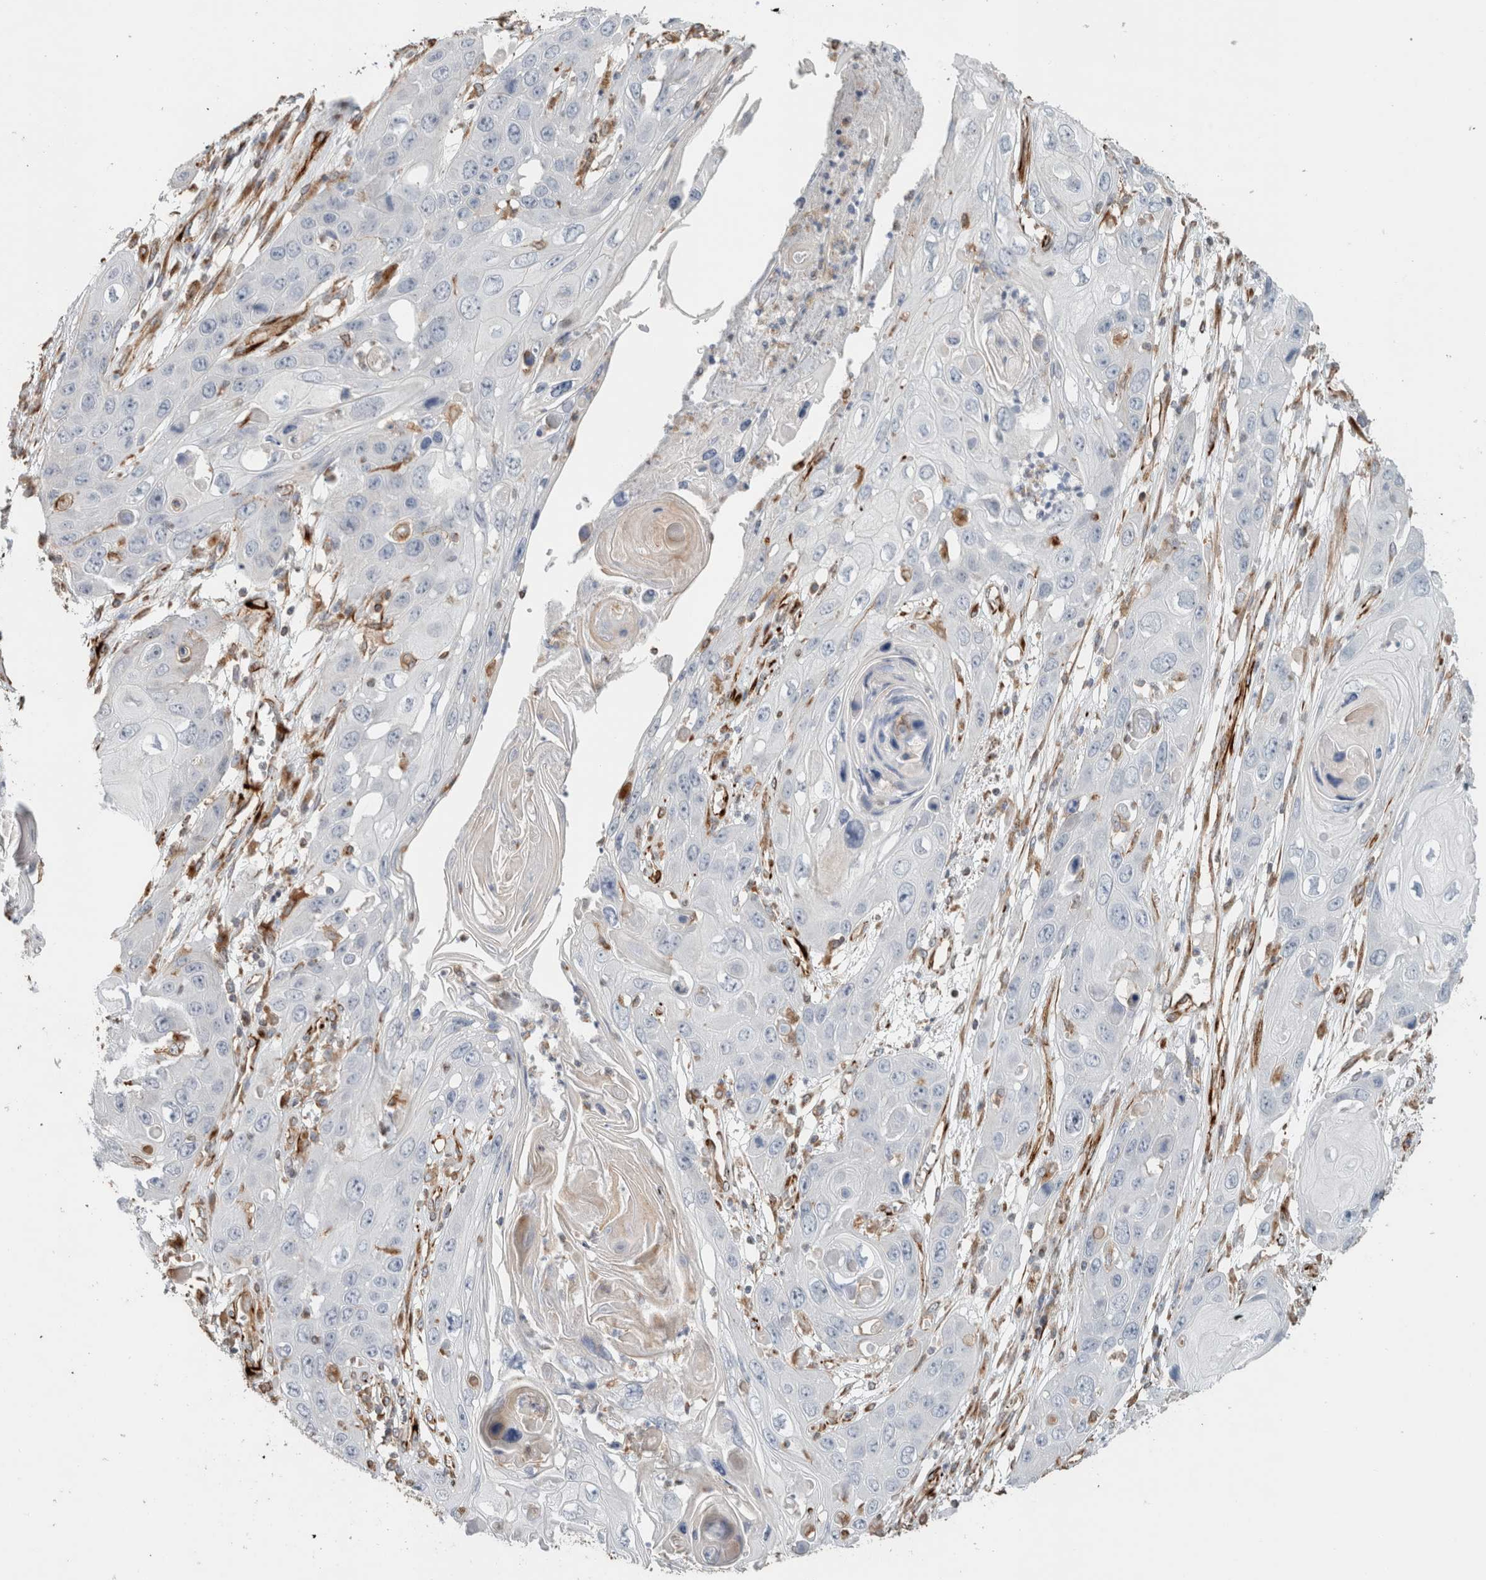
{"staining": {"intensity": "negative", "quantity": "none", "location": "none"}, "tissue": "skin cancer", "cell_type": "Tumor cells", "image_type": "cancer", "snomed": [{"axis": "morphology", "description": "Squamous cell carcinoma, NOS"}, {"axis": "topography", "description": "Skin"}], "caption": "Tumor cells show no significant expression in skin cancer (squamous cell carcinoma). The staining was performed using DAB (3,3'-diaminobenzidine) to visualize the protein expression in brown, while the nuclei were stained in blue with hematoxylin (Magnification: 20x).", "gene": "LY86", "patient": {"sex": "male", "age": 55}}